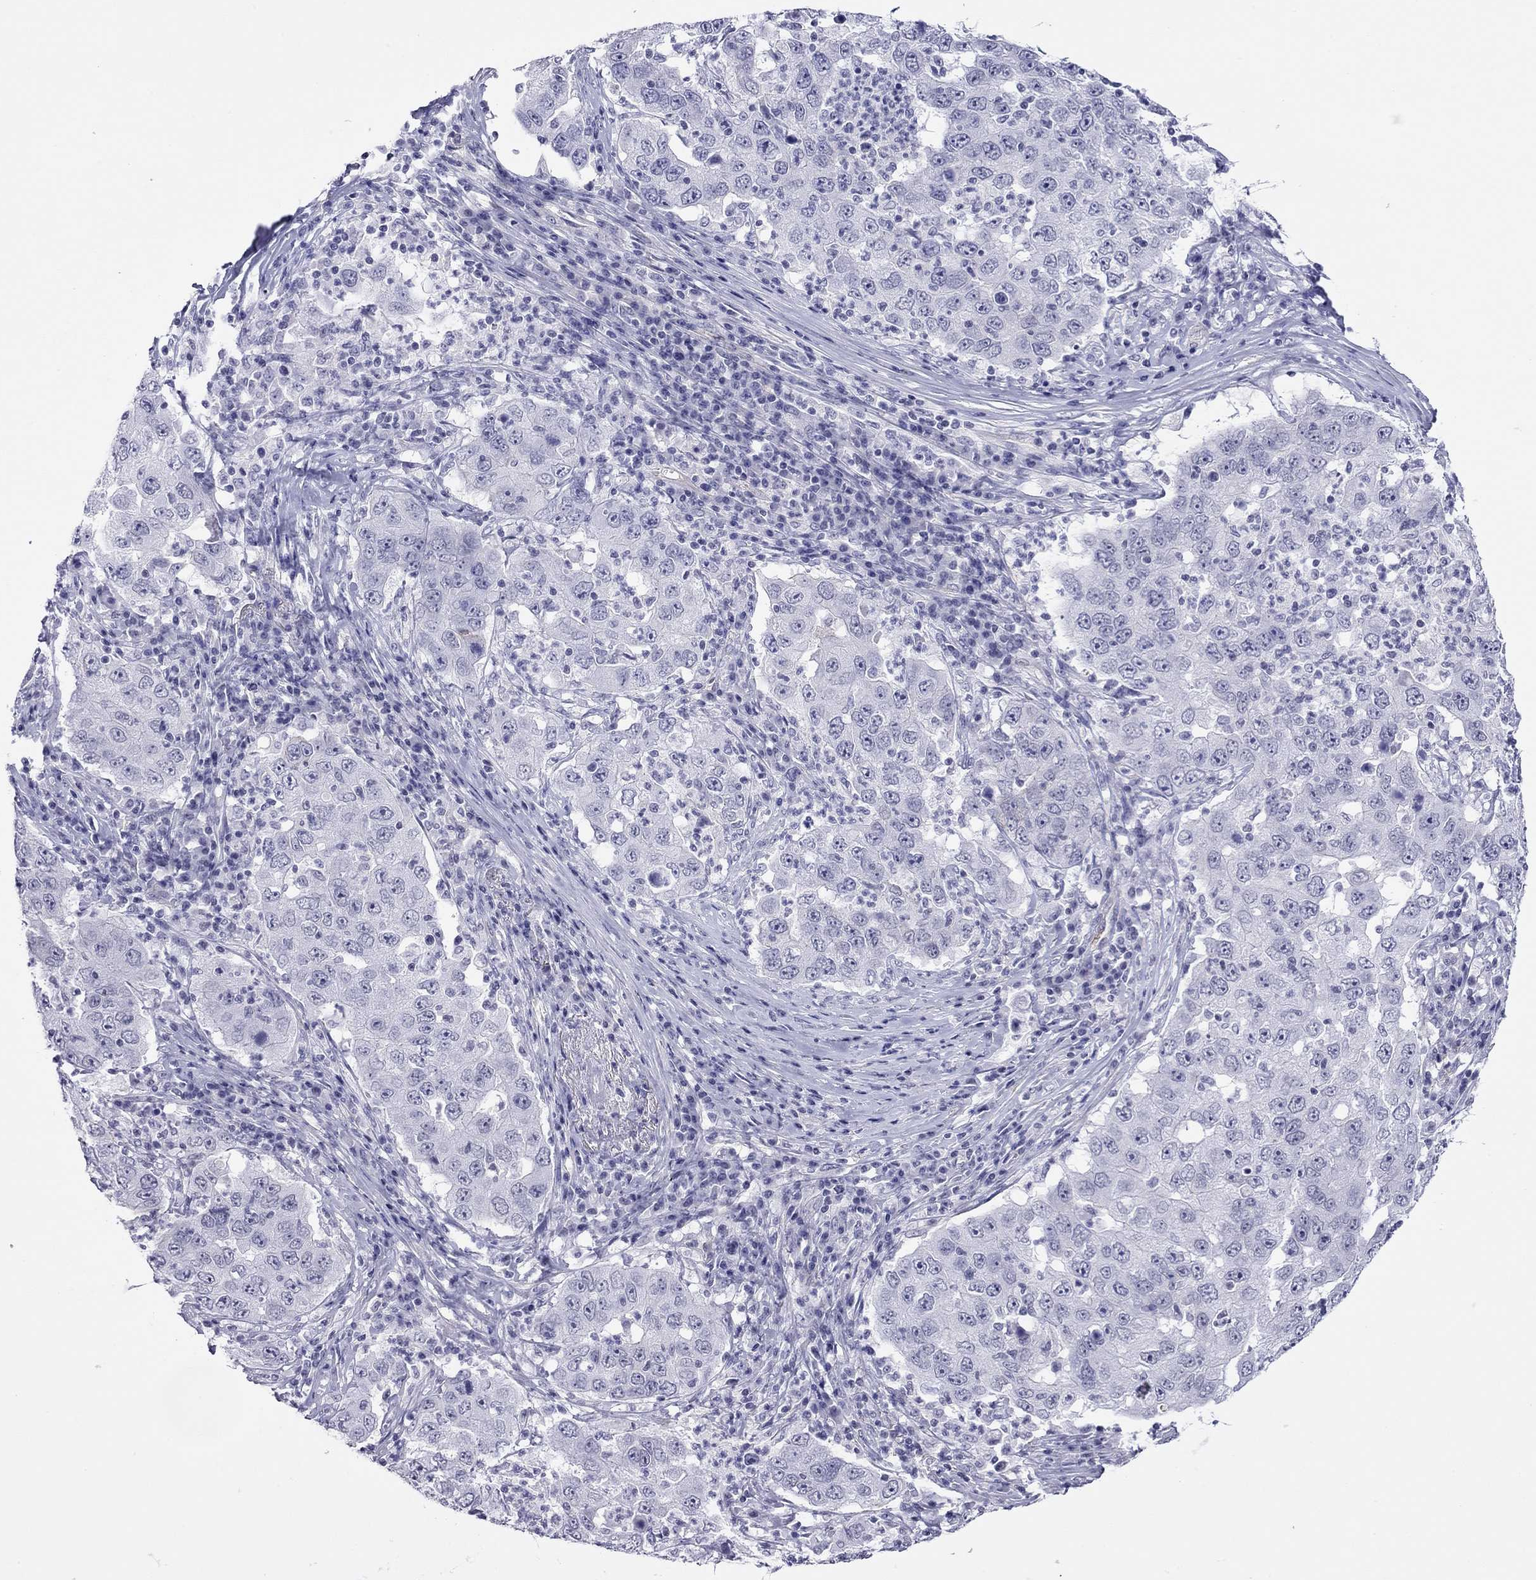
{"staining": {"intensity": "negative", "quantity": "none", "location": "none"}, "tissue": "lung cancer", "cell_type": "Tumor cells", "image_type": "cancer", "snomed": [{"axis": "morphology", "description": "Adenocarcinoma, NOS"}, {"axis": "topography", "description": "Lung"}], "caption": "The image exhibits no significant expression in tumor cells of lung adenocarcinoma.", "gene": "MYMX", "patient": {"sex": "male", "age": 73}}